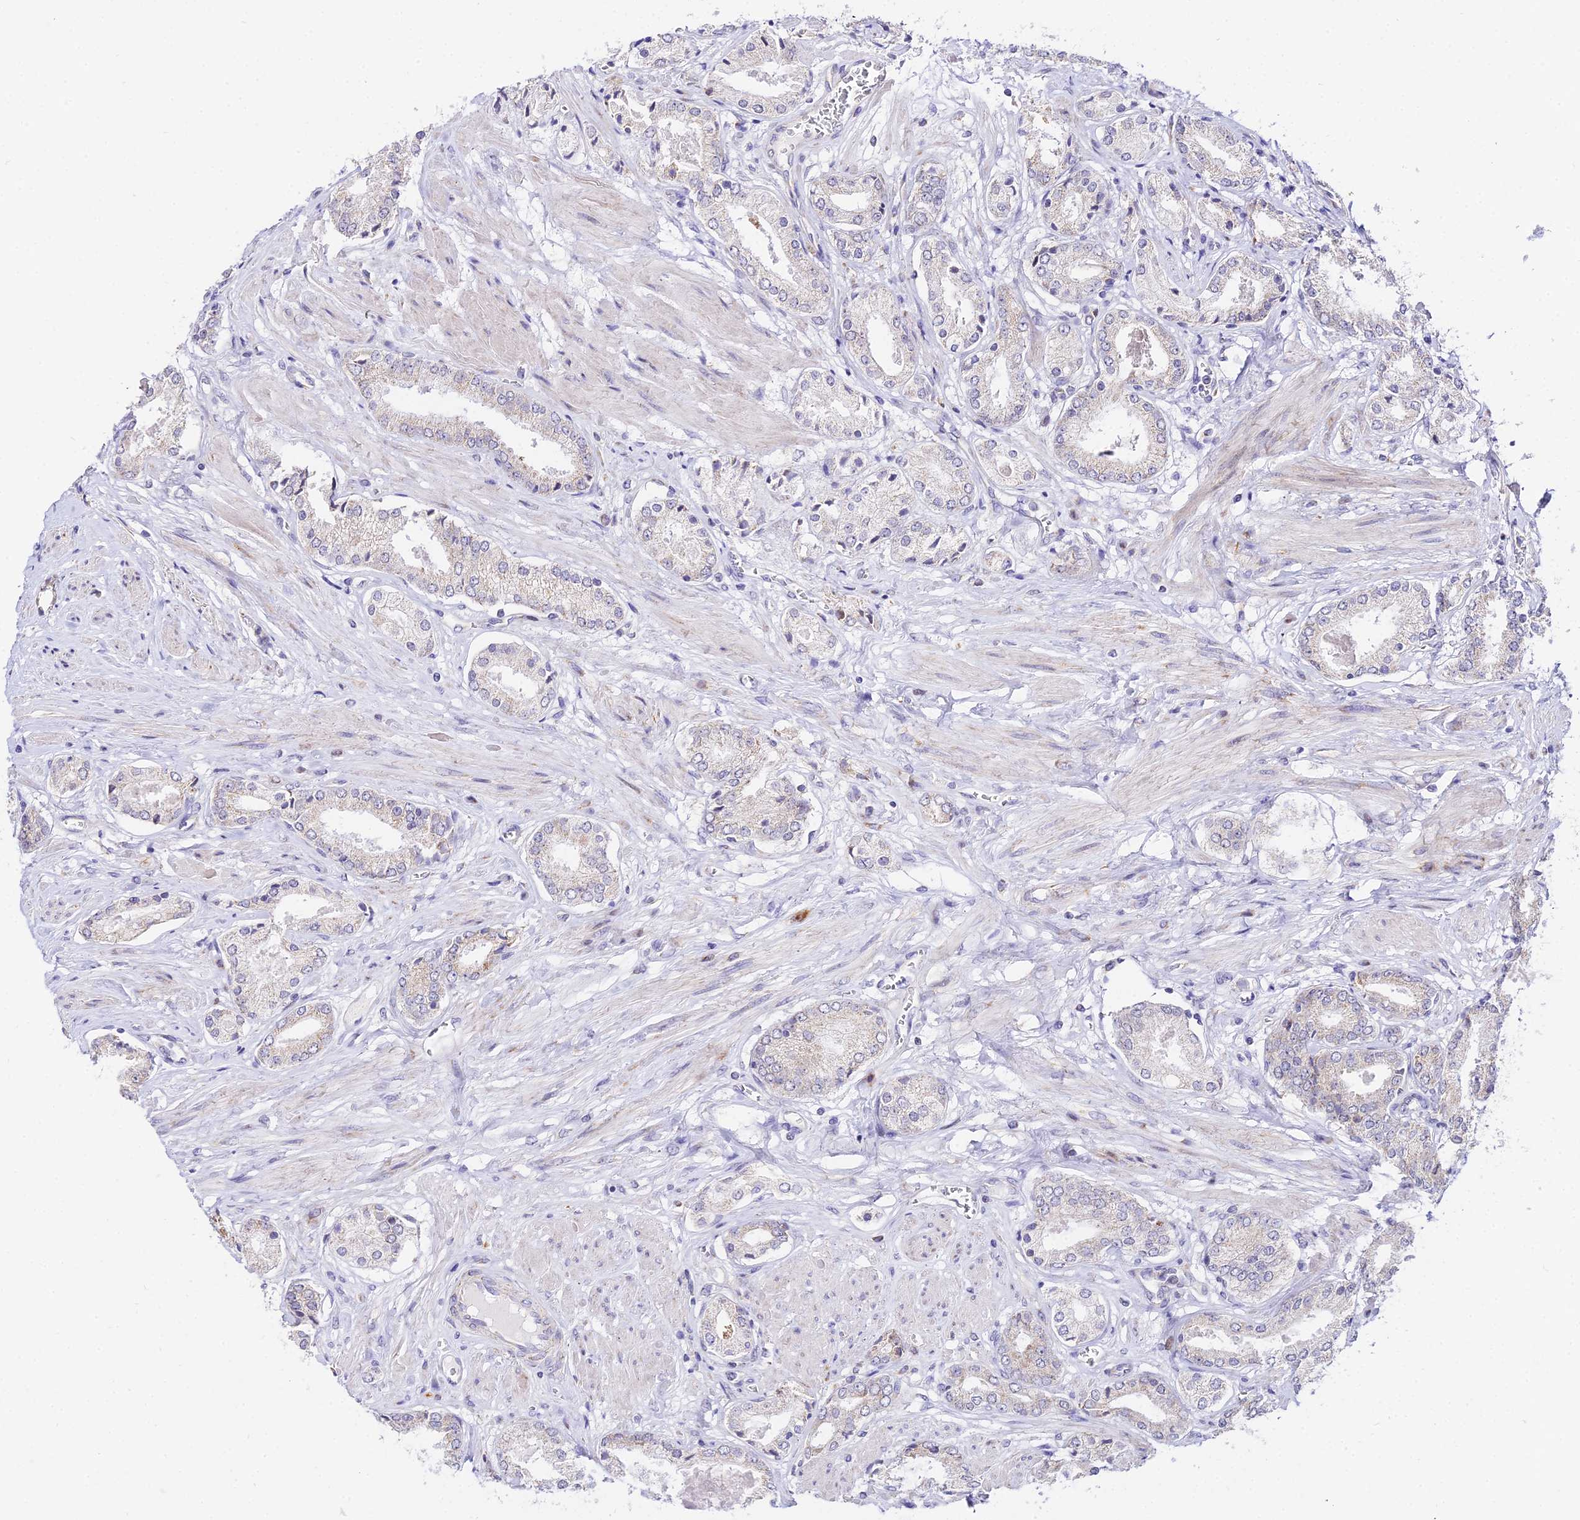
{"staining": {"intensity": "negative", "quantity": "none", "location": "none"}, "tissue": "prostate cancer", "cell_type": "Tumor cells", "image_type": "cancer", "snomed": [{"axis": "morphology", "description": "Adenocarcinoma, High grade"}, {"axis": "topography", "description": "Prostate and seminal vesicle, NOS"}], "caption": "Immunohistochemistry histopathology image of human prostate cancer stained for a protein (brown), which displays no positivity in tumor cells. (DAB IHC visualized using brightfield microscopy, high magnification).", "gene": "ATP5PB", "patient": {"sex": "male", "age": 64}}